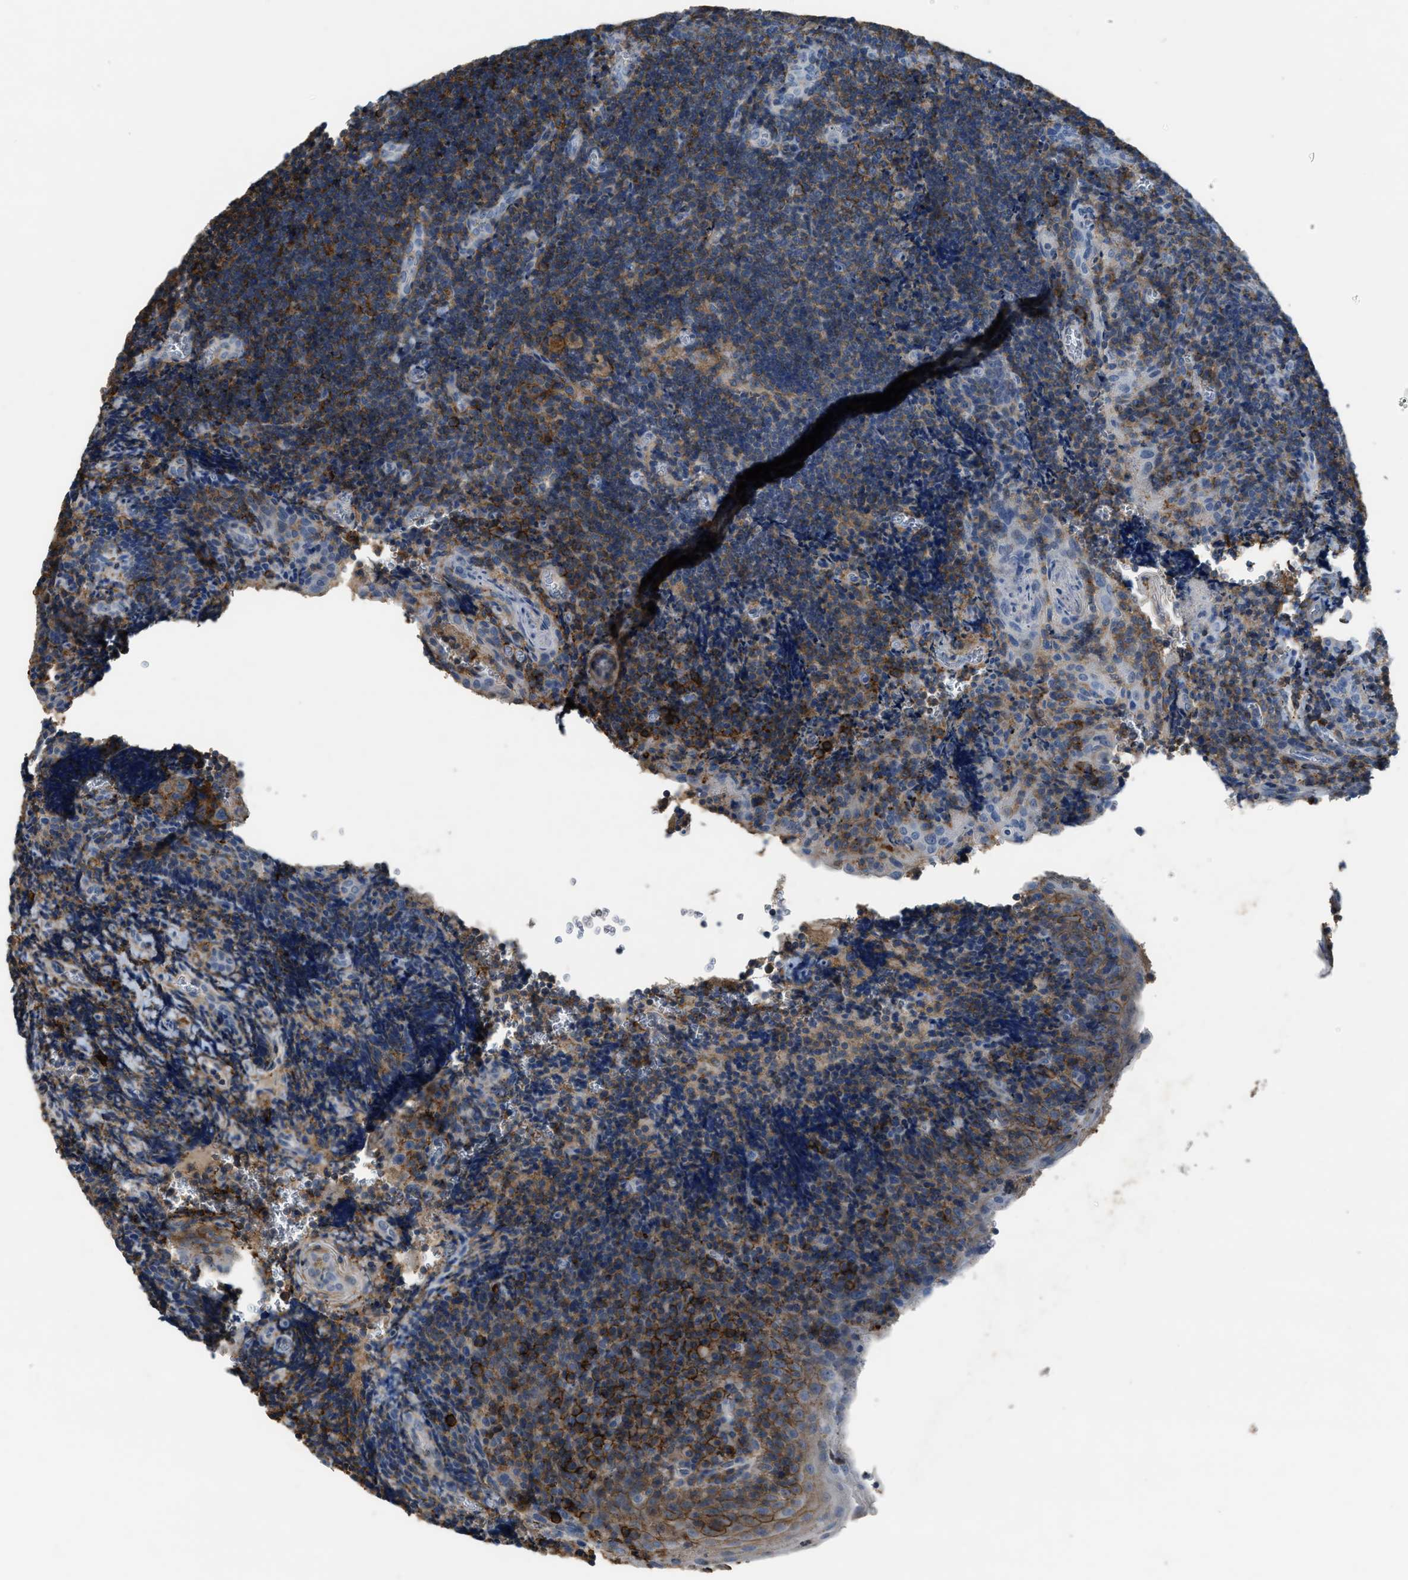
{"staining": {"intensity": "moderate", "quantity": "25%-75%", "location": "cytoplasmic/membranous"}, "tissue": "tonsil", "cell_type": "Germinal center cells", "image_type": "normal", "snomed": [{"axis": "morphology", "description": "Normal tissue, NOS"}, {"axis": "morphology", "description": "Inflammation, NOS"}, {"axis": "topography", "description": "Tonsil"}], "caption": "An immunohistochemistry (IHC) micrograph of normal tissue is shown. Protein staining in brown highlights moderate cytoplasmic/membranous positivity in tonsil within germinal center cells. (Brightfield microscopy of DAB IHC at high magnification).", "gene": "OR51E1", "patient": {"sex": "female", "age": 31}}